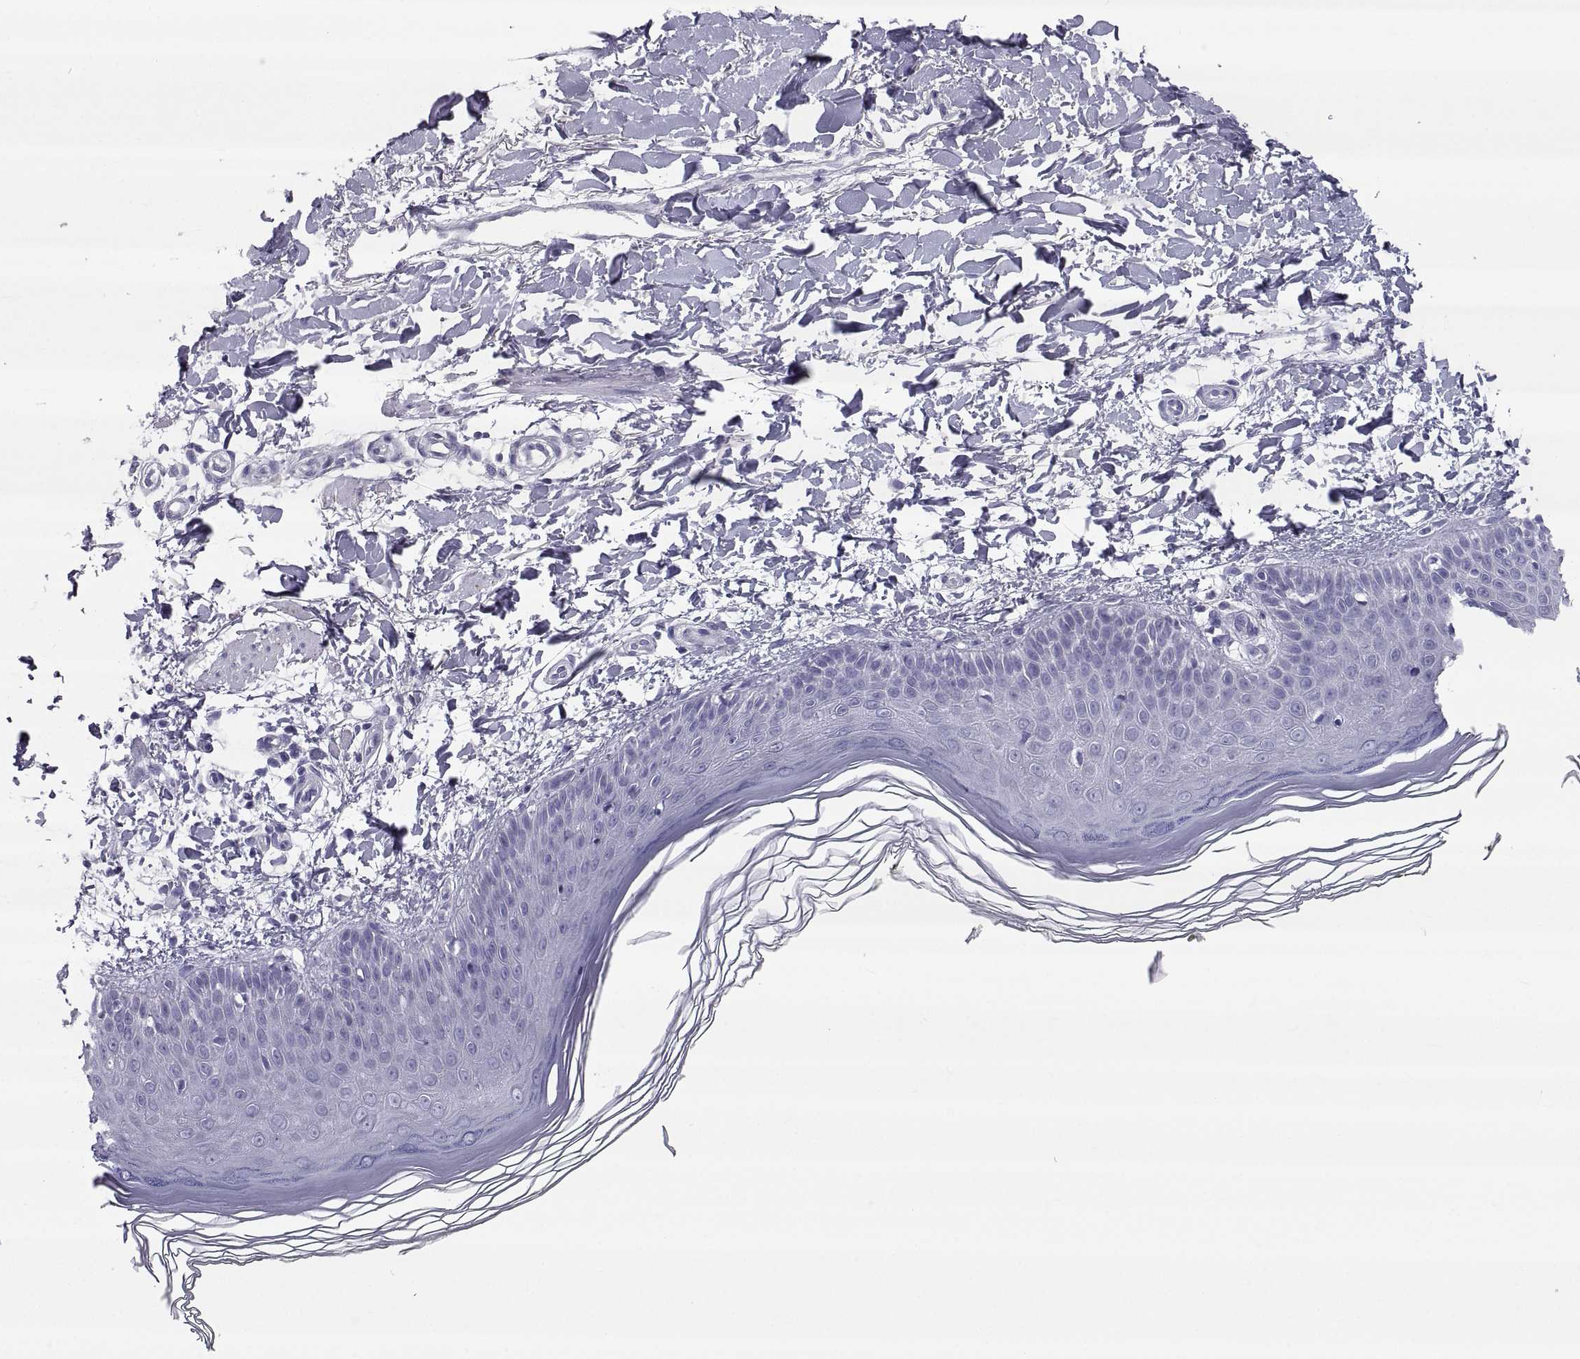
{"staining": {"intensity": "negative", "quantity": "none", "location": "none"}, "tissue": "skin", "cell_type": "Fibroblasts", "image_type": "normal", "snomed": [{"axis": "morphology", "description": "Normal tissue, NOS"}, {"axis": "topography", "description": "Skin"}], "caption": "IHC histopathology image of benign skin: skin stained with DAB (3,3'-diaminobenzidine) displays no significant protein expression in fibroblasts.", "gene": "PCSK1N", "patient": {"sex": "female", "age": 62}}